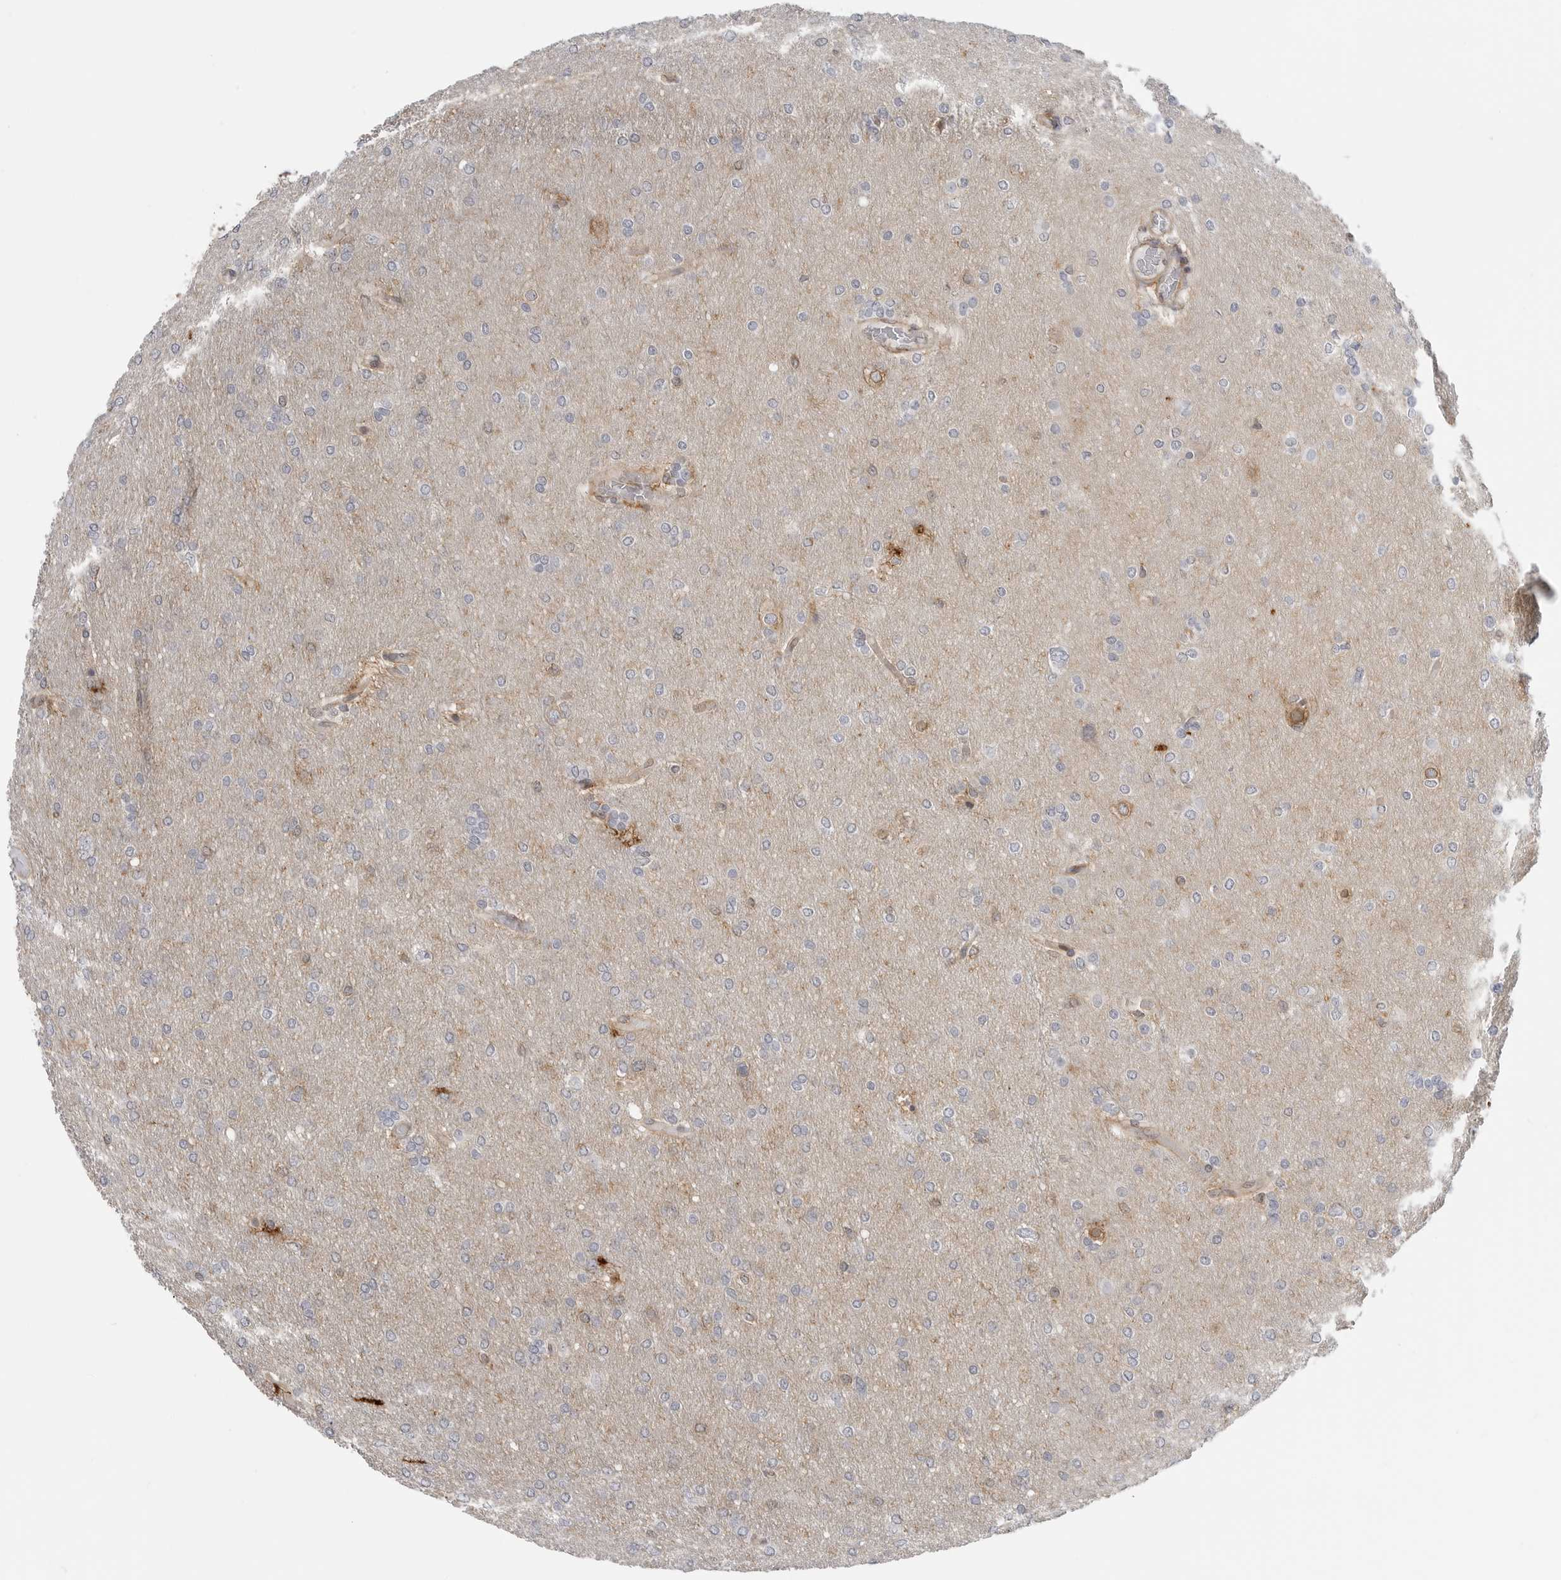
{"staining": {"intensity": "negative", "quantity": "none", "location": "none"}, "tissue": "glioma", "cell_type": "Tumor cells", "image_type": "cancer", "snomed": [{"axis": "morphology", "description": "Glioma, malignant, High grade"}, {"axis": "topography", "description": "Cerebral cortex"}], "caption": "Immunohistochemistry (IHC) image of malignant glioma (high-grade) stained for a protein (brown), which demonstrates no expression in tumor cells.", "gene": "ANXA11", "patient": {"sex": "female", "age": 36}}